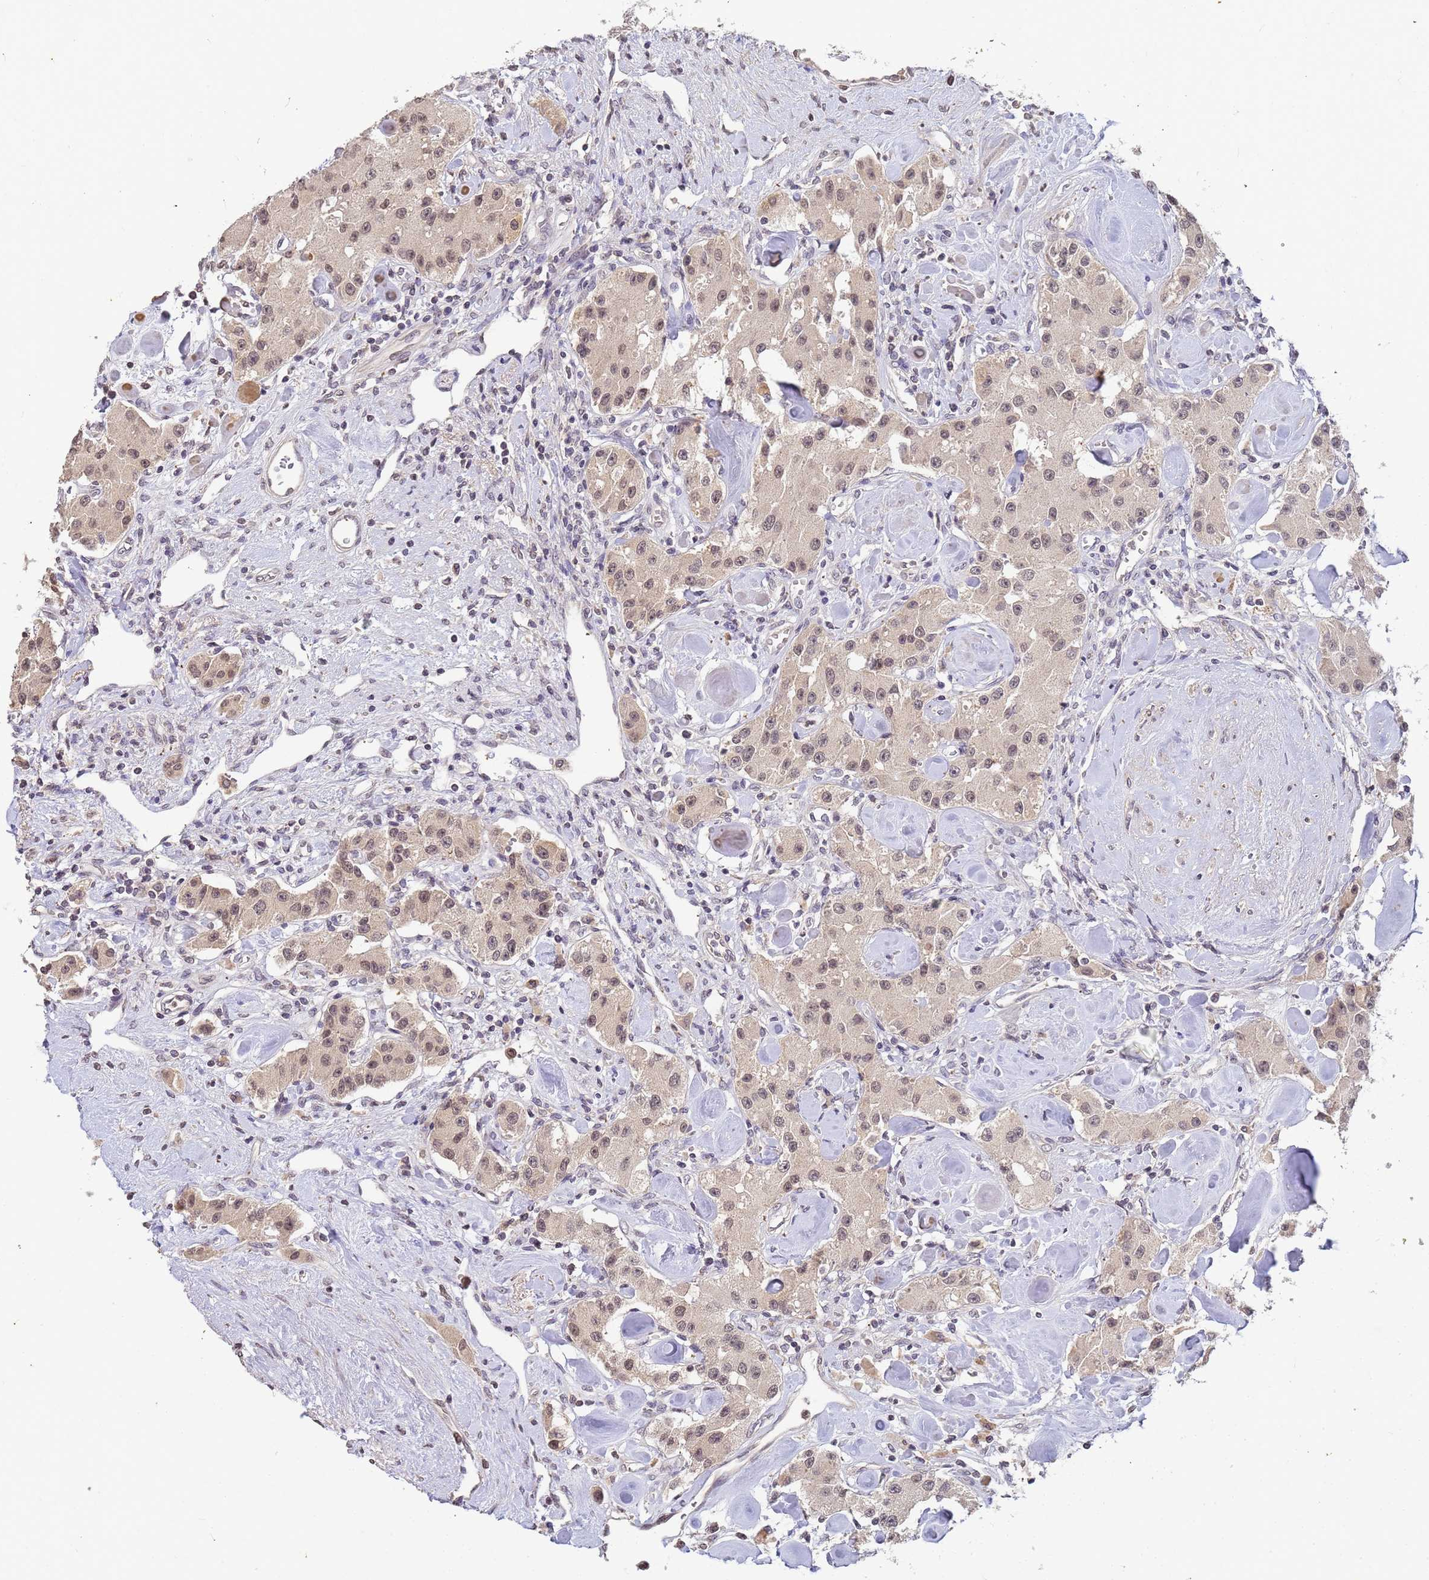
{"staining": {"intensity": "moderate", "quantity": ">75%", "location": "nuclear"}, "tissue": "carcinoid", "cell_type": "Tumor cells", "image_type": "cancer", "snomed": [{"axis": "morphology", "description": "Carcinoid, malignant, NOS"}, {"axis": "topography", "description": "Pancreas"}], "caption": "A photomicrograph showing moderate nuclear expression in about >75% of tumor cells in malignant carcinoid, as visualized by brown immunohistochemical staining.", "gene": "MYL7", "patient": {"sex": "male", "age": 41}}